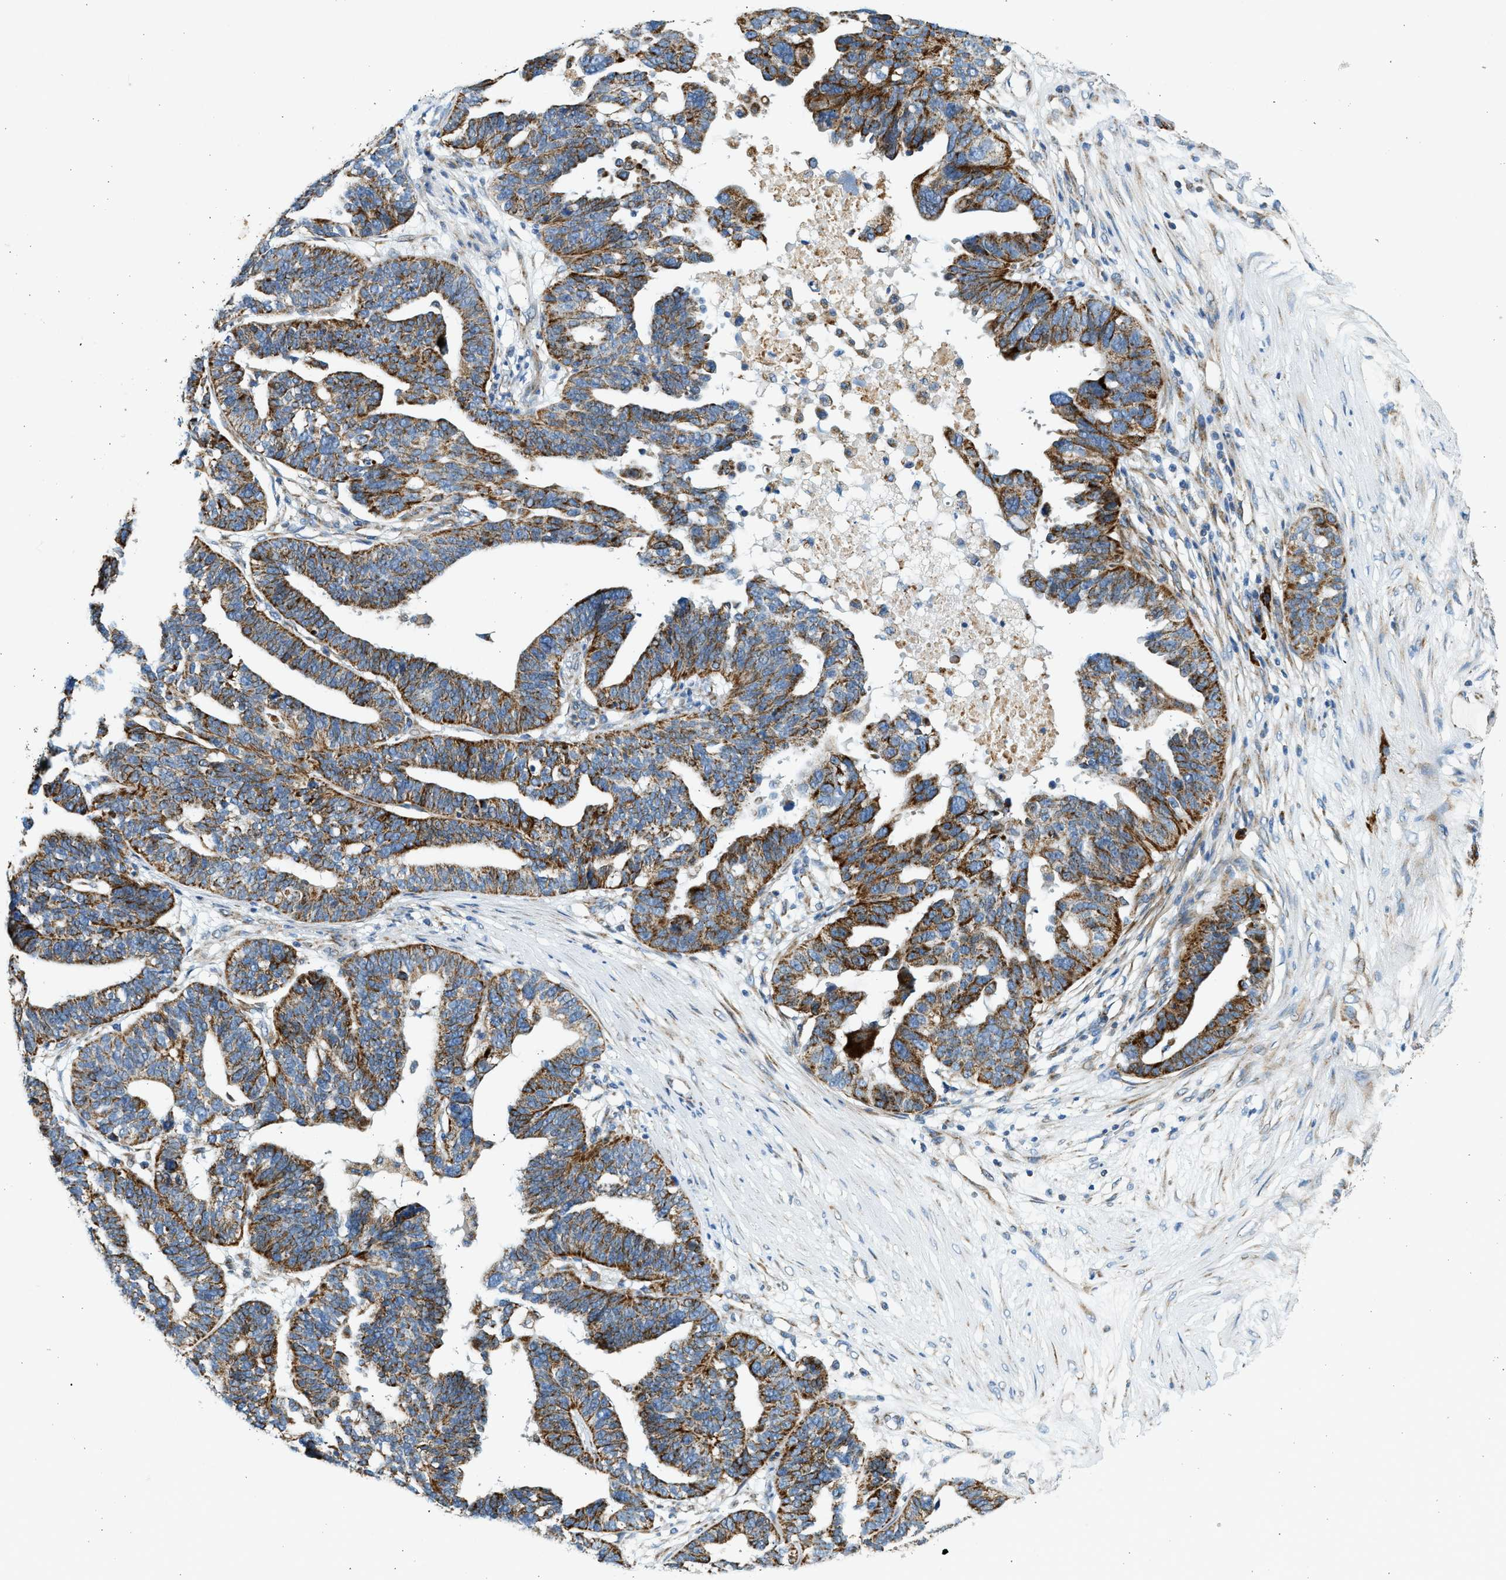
{"staining": {"intensity": "strong", "quantity": ">75%", "location": "cytoplasmic/membranous"}, "tissue": "ovarian cancer", "cell_type": "Tumor cells", "image_type": "cancer", "snomed": [{"axis": "morphology", "description": "Cystadenocarcinoma, serous, NOS"}, {"axis": "topography", "description": "Ovary"}], "caption": "Immunohistochemical staining of human serous cystadenocarcinoma (ovarian) exhibits high levels of strong cytoplasmic/membranous protein staining in approximately >75% of tumor cells.", "gene": "KCNMB3", "patient": {"sex": "female", "age": 59}}